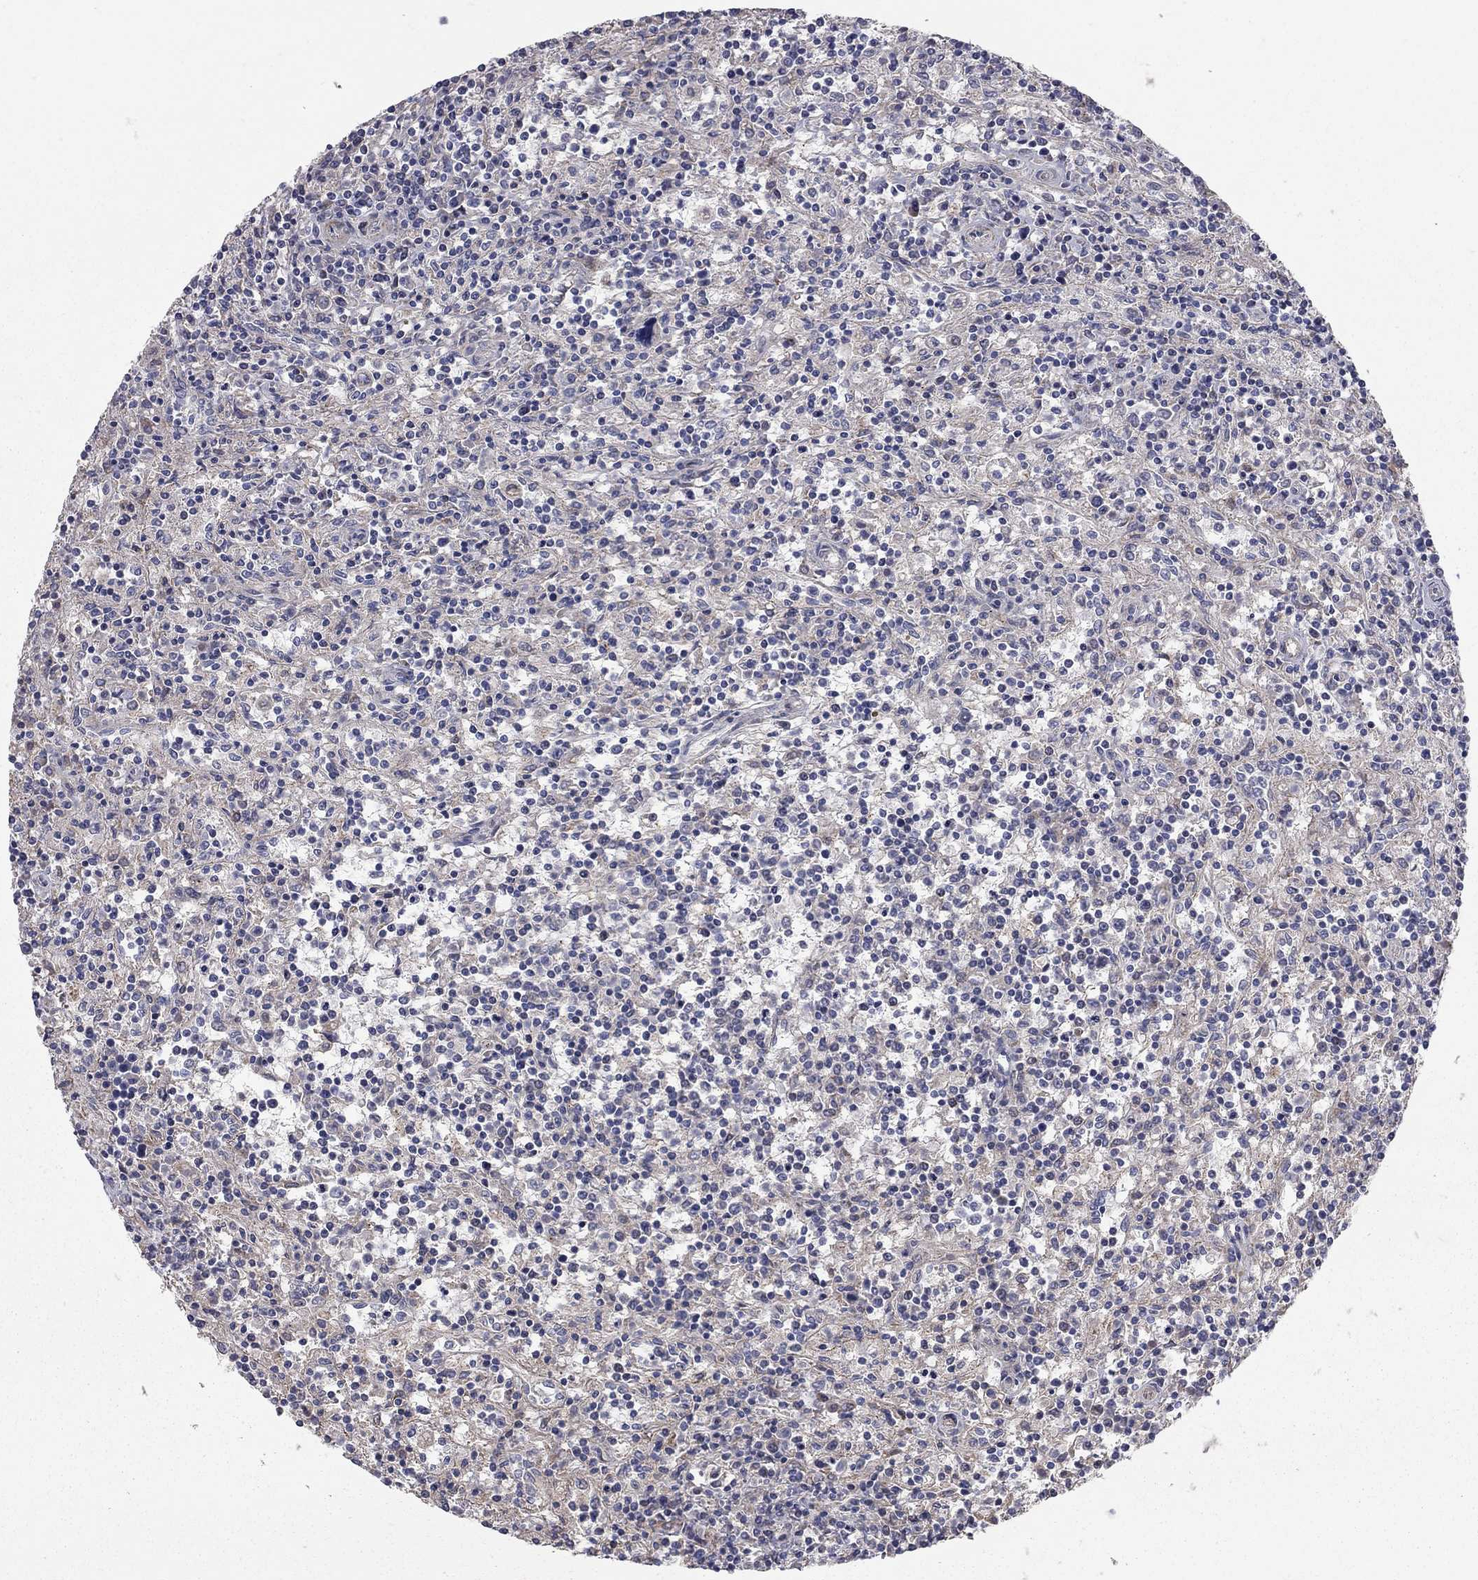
{"staining": {"intensity": "negative", "quantity": "none", "location": "none"}, "tissue": "lymphoma", "cell_type": "Tumor cells", "image_type": "cancer", "snomed": [{"axis": "morphology", "description": "Malignant lymphoma, non-Hodgkin's type, Low grade"}, {"axis": "topography", "description": "Spleen"}], "caption": "Immunohistochemical staining of human malignant lymphoma, non-Hodgkin's type (low-grade) reveals no significant staining in tumor cells.", "gene": "KANSL1L", "patient": {"sex": "male", "age": 62}}